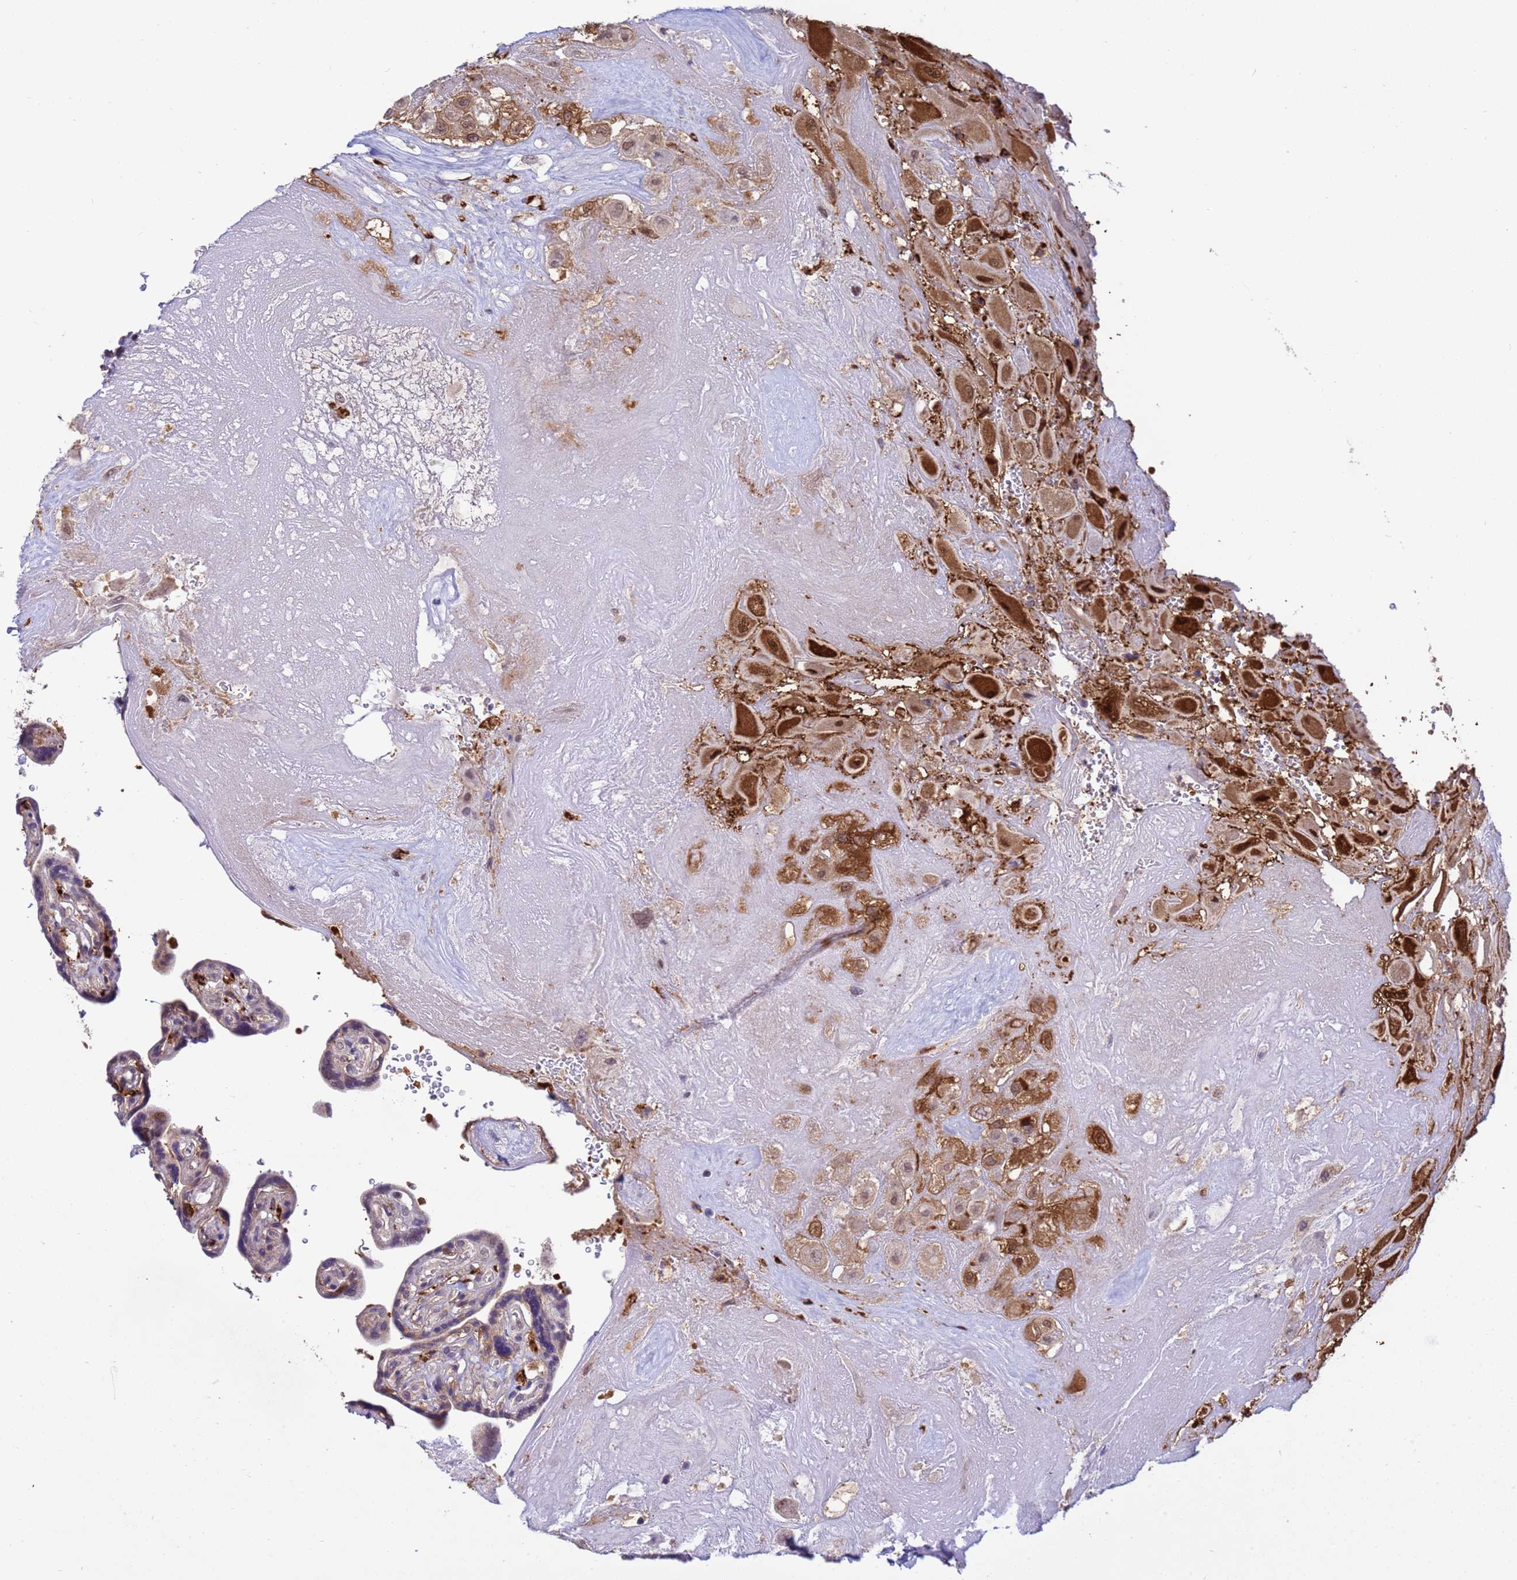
{"staining": {"intensity": "moderate", "quantity": ">75%", "location": "cytoplasmic/membranous,nuclear"}, "tissue": "placenta", "cell_type": "Decidual cells", "image_type": "normal", "snomed": [{"axis": "morphology", "description": "Normal tissue, NOS"}, {"axis": "topography", "description": "Placenta"}], "caption": "An image of placenta stained for a protein exhibits moderate cytoplasmic/membranous,nuclear brown staining in decidual cells. The protein of interest is shown in brown color, while the nuclei are stained blue.", "gene": "NPEPPS", "patient": {"sex": "female", "age": 32}}